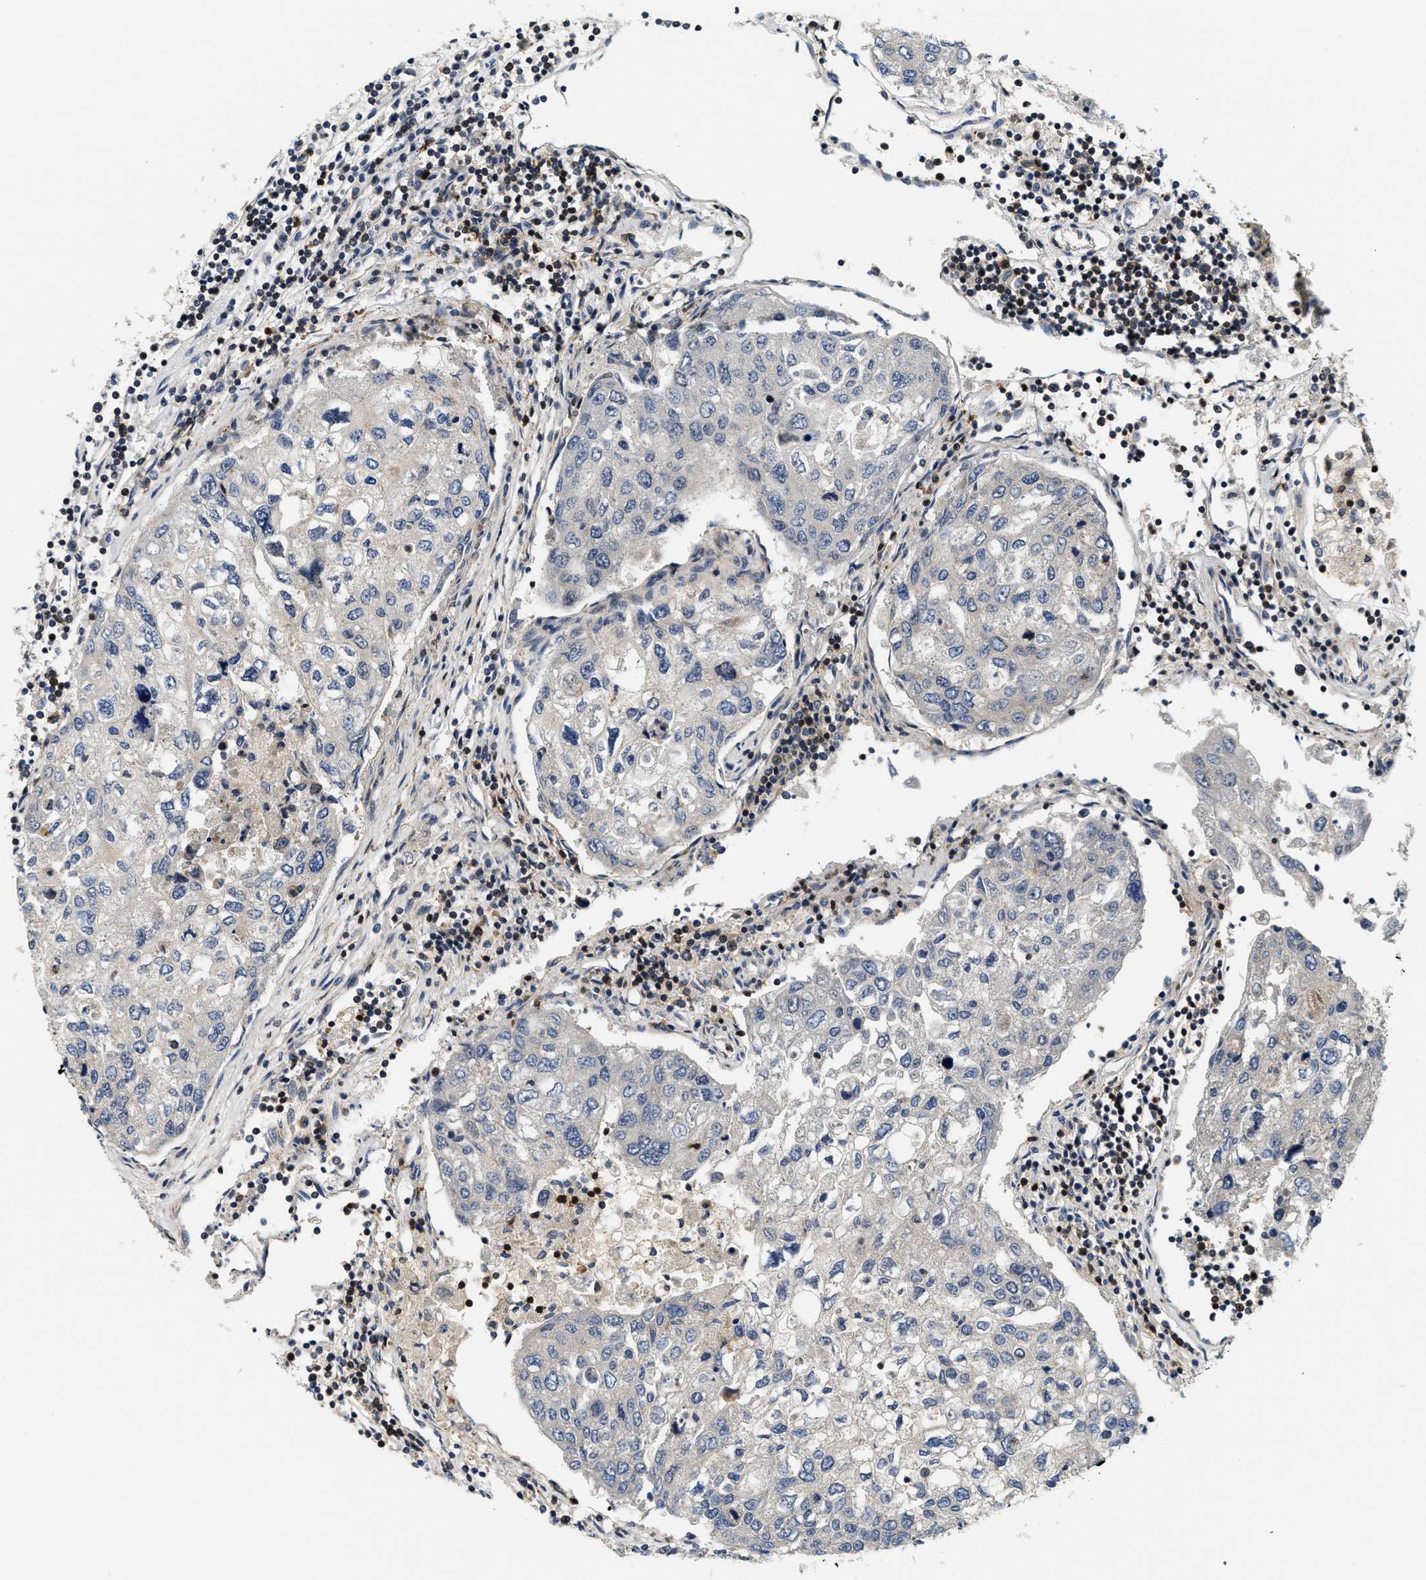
{"staining": {"intensity": "negative", "quantity": "none", "location": "none"}, "tissue": "urothelial cancer", "cell_type": "Tumor cells", "image_type": "cancer", "snomed": [{"axis": "morphology", "description": "Urothelial carcinoma, High grade"}, {"axis": "topography", "description": "Lymph node"}, {"axis": "topography", "description": "Urinary bladder"}], "caption": "Image shows no significant protein expression in tumor cells of high-grade urothelial carcinoma.", "gene": "SAMD9", "patient": {"sex": "male", "age": 51}}